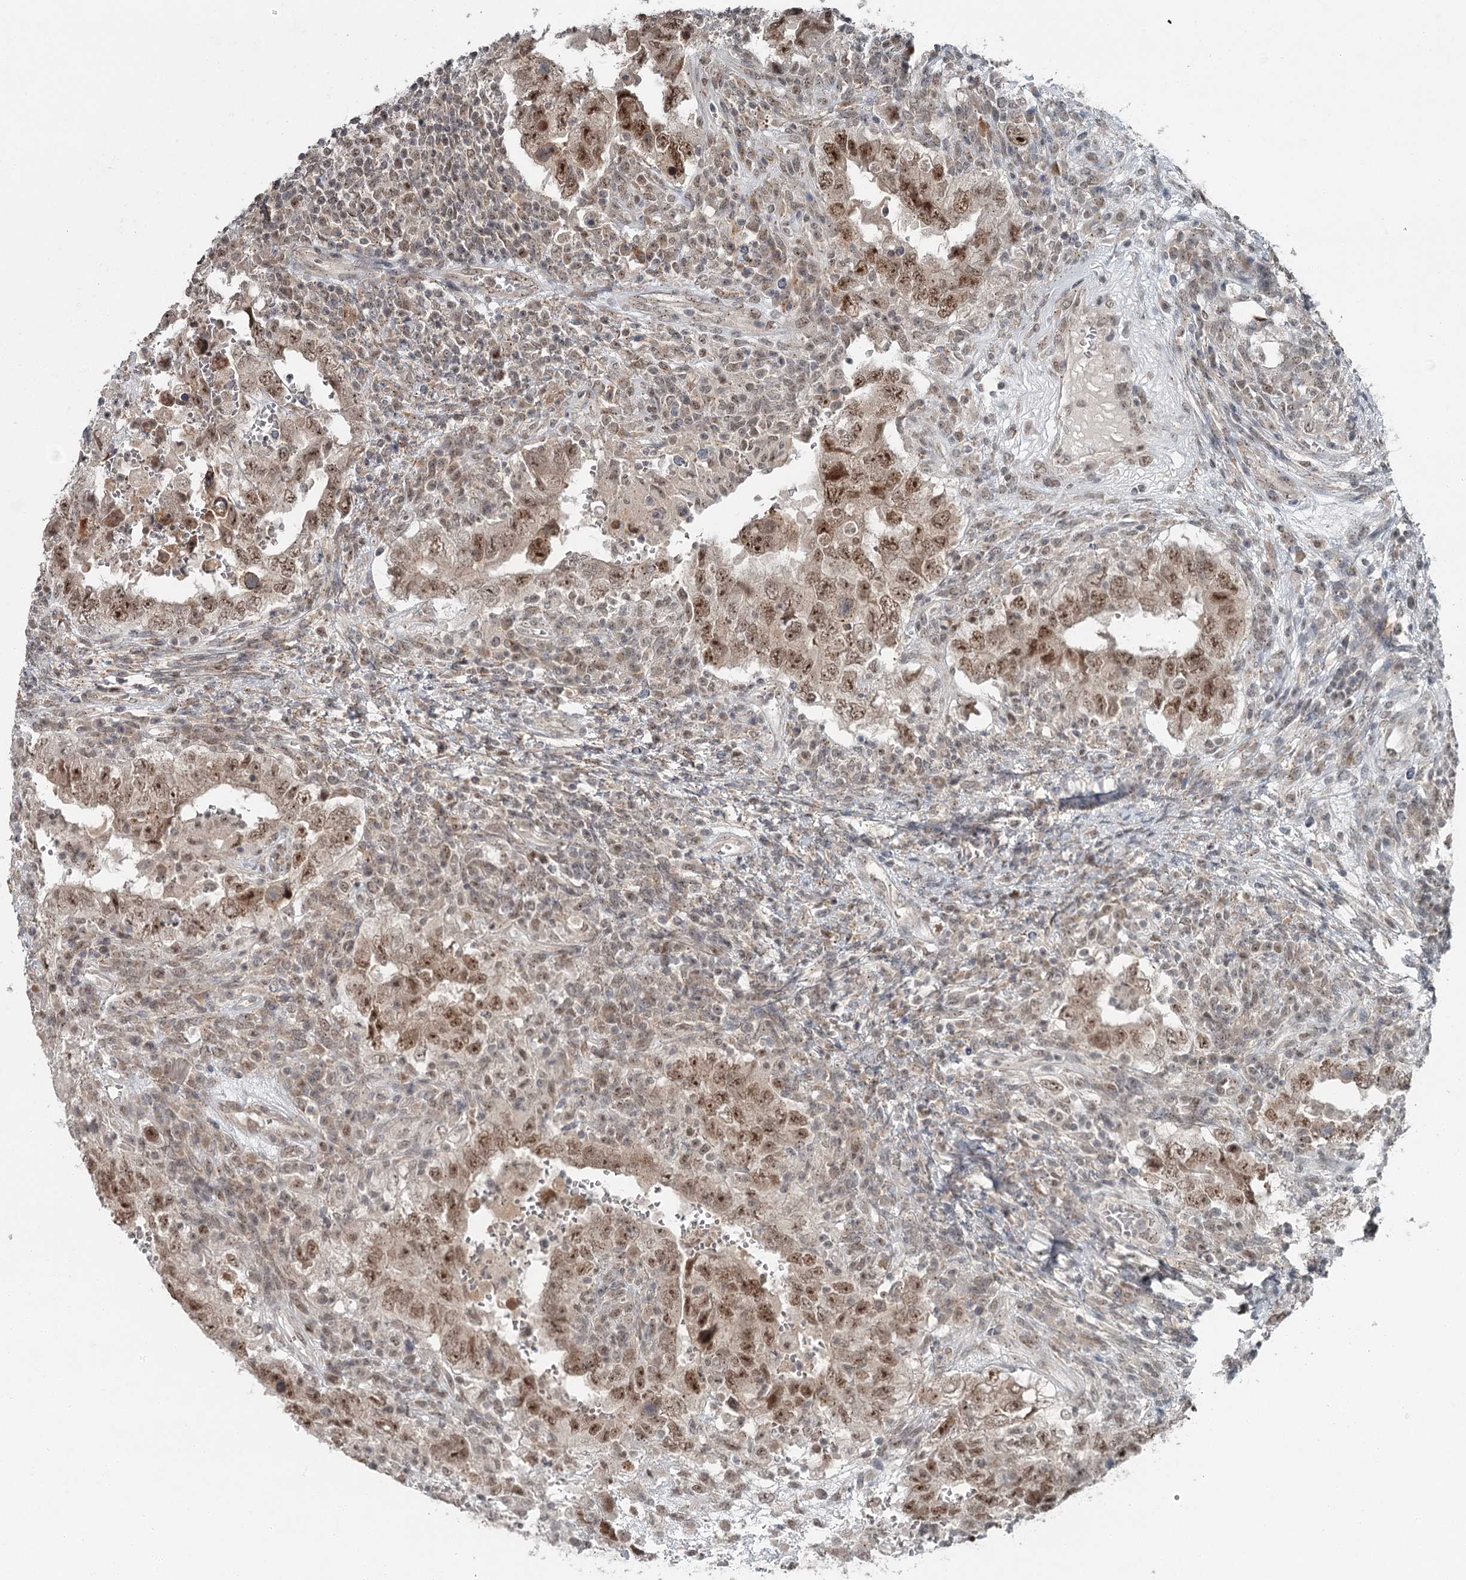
{"staining": {"intensity": "moderate", "quantity": ">75%", "location": "nuclear"}, "tissue": "testis cancer", "cell_type": "Tumor cells", "image_type": "cancer", "snomed": [{"axis": "morphology", "description": "Carcinoma, Embryonal, NOS"}, {"axis": "topography", "description": "Testis"}], "caption": "Moderate nuclear staining for a protein is present in about >75% of tumor cells of testis cancer using IHC.", "gene": "EXOSC1", "patient": {"sex": "male", "age": 26}}